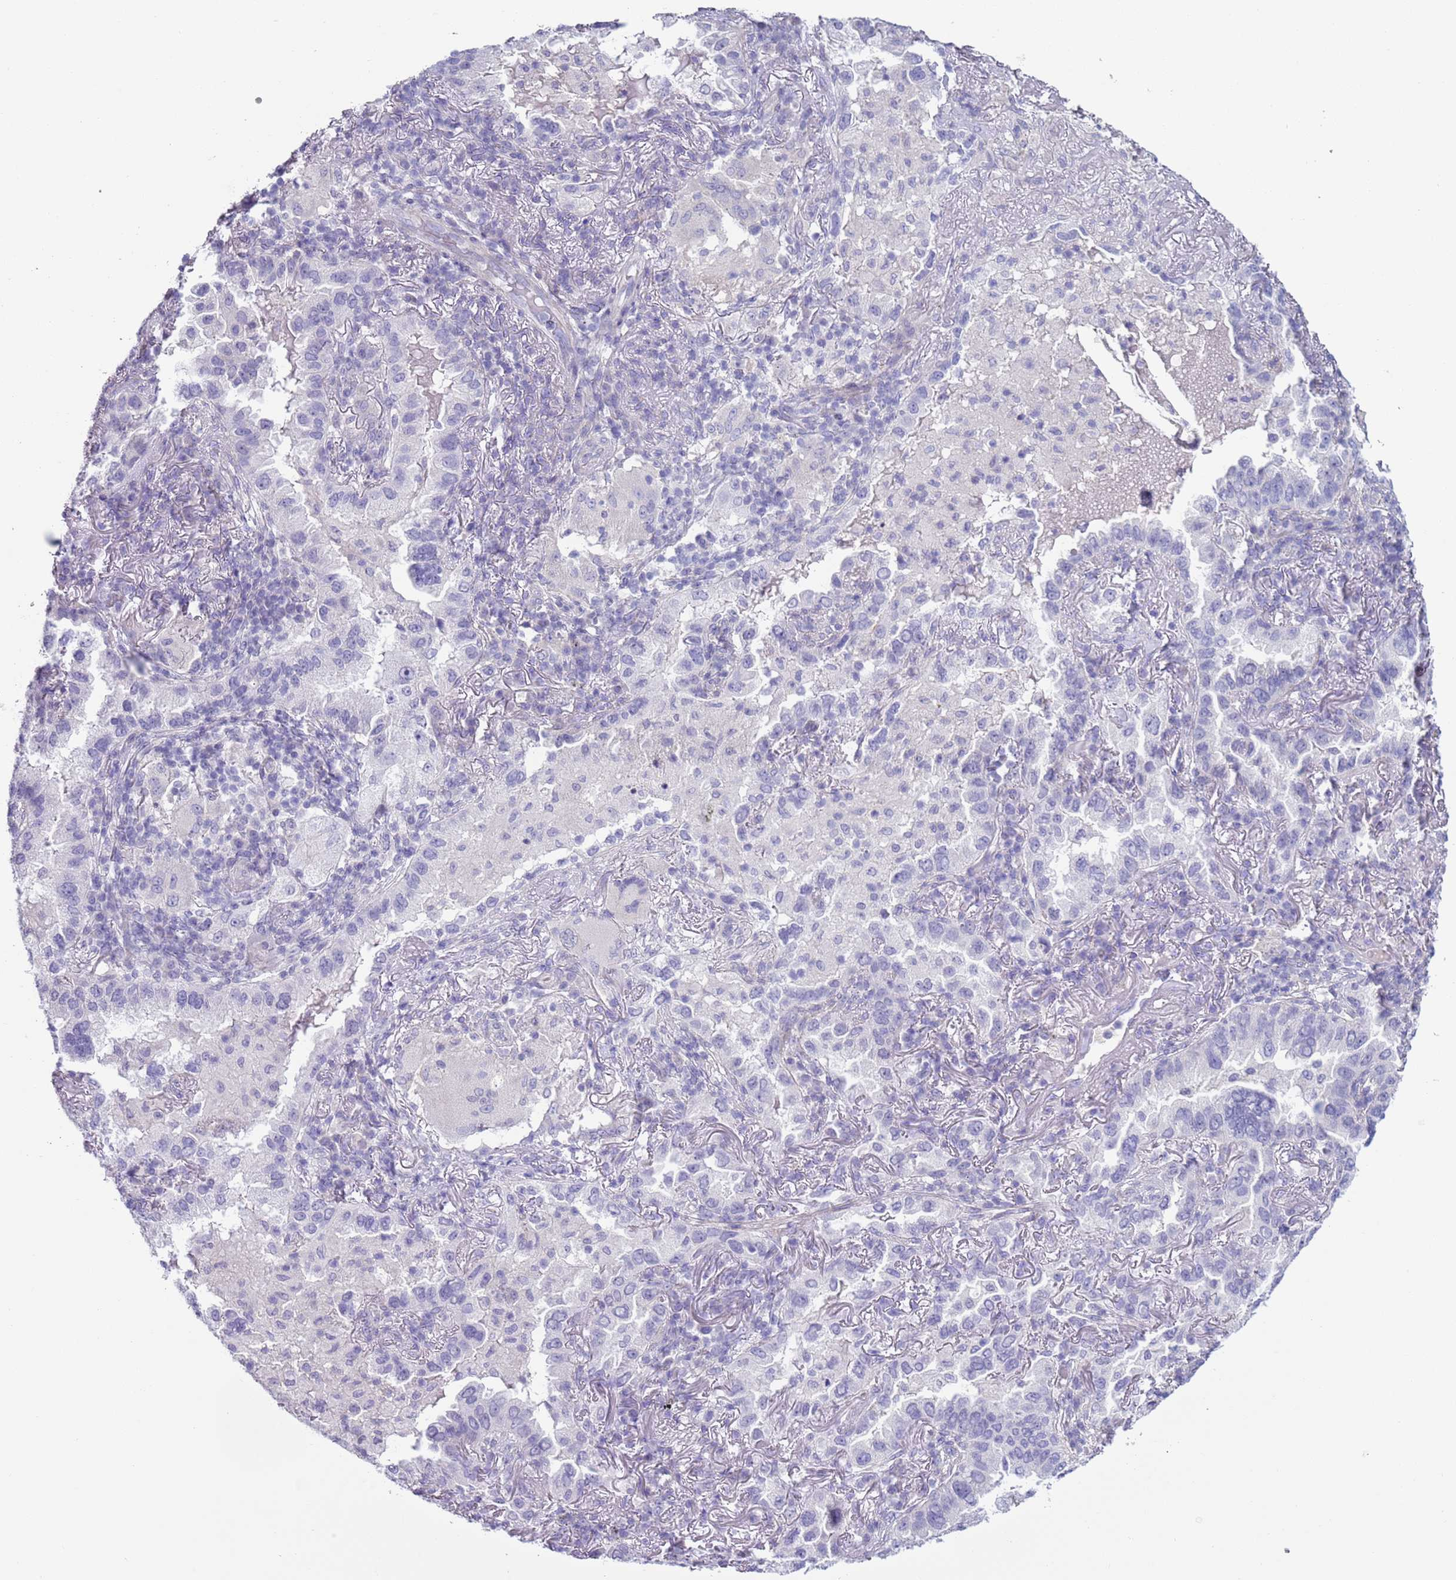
{"staining": {"intensity": "negative", "quantity": "none", "location": "none"}, "tissue": "lung cancer", "cell_type": "Tumor cells", "image_type": "cancer", "snomed": [{"axis": "morphology", "description": "Adenocarcinoma, NOS"}, {"axis": "topography", "description": "Lung"}], "caption": "Adenocarcinoma (lung) was stained to show a protein in brown. There is no significant staining in tumor cells.", "gene": "NPAP1", "patient": {"sex": "female", "age": 69}}